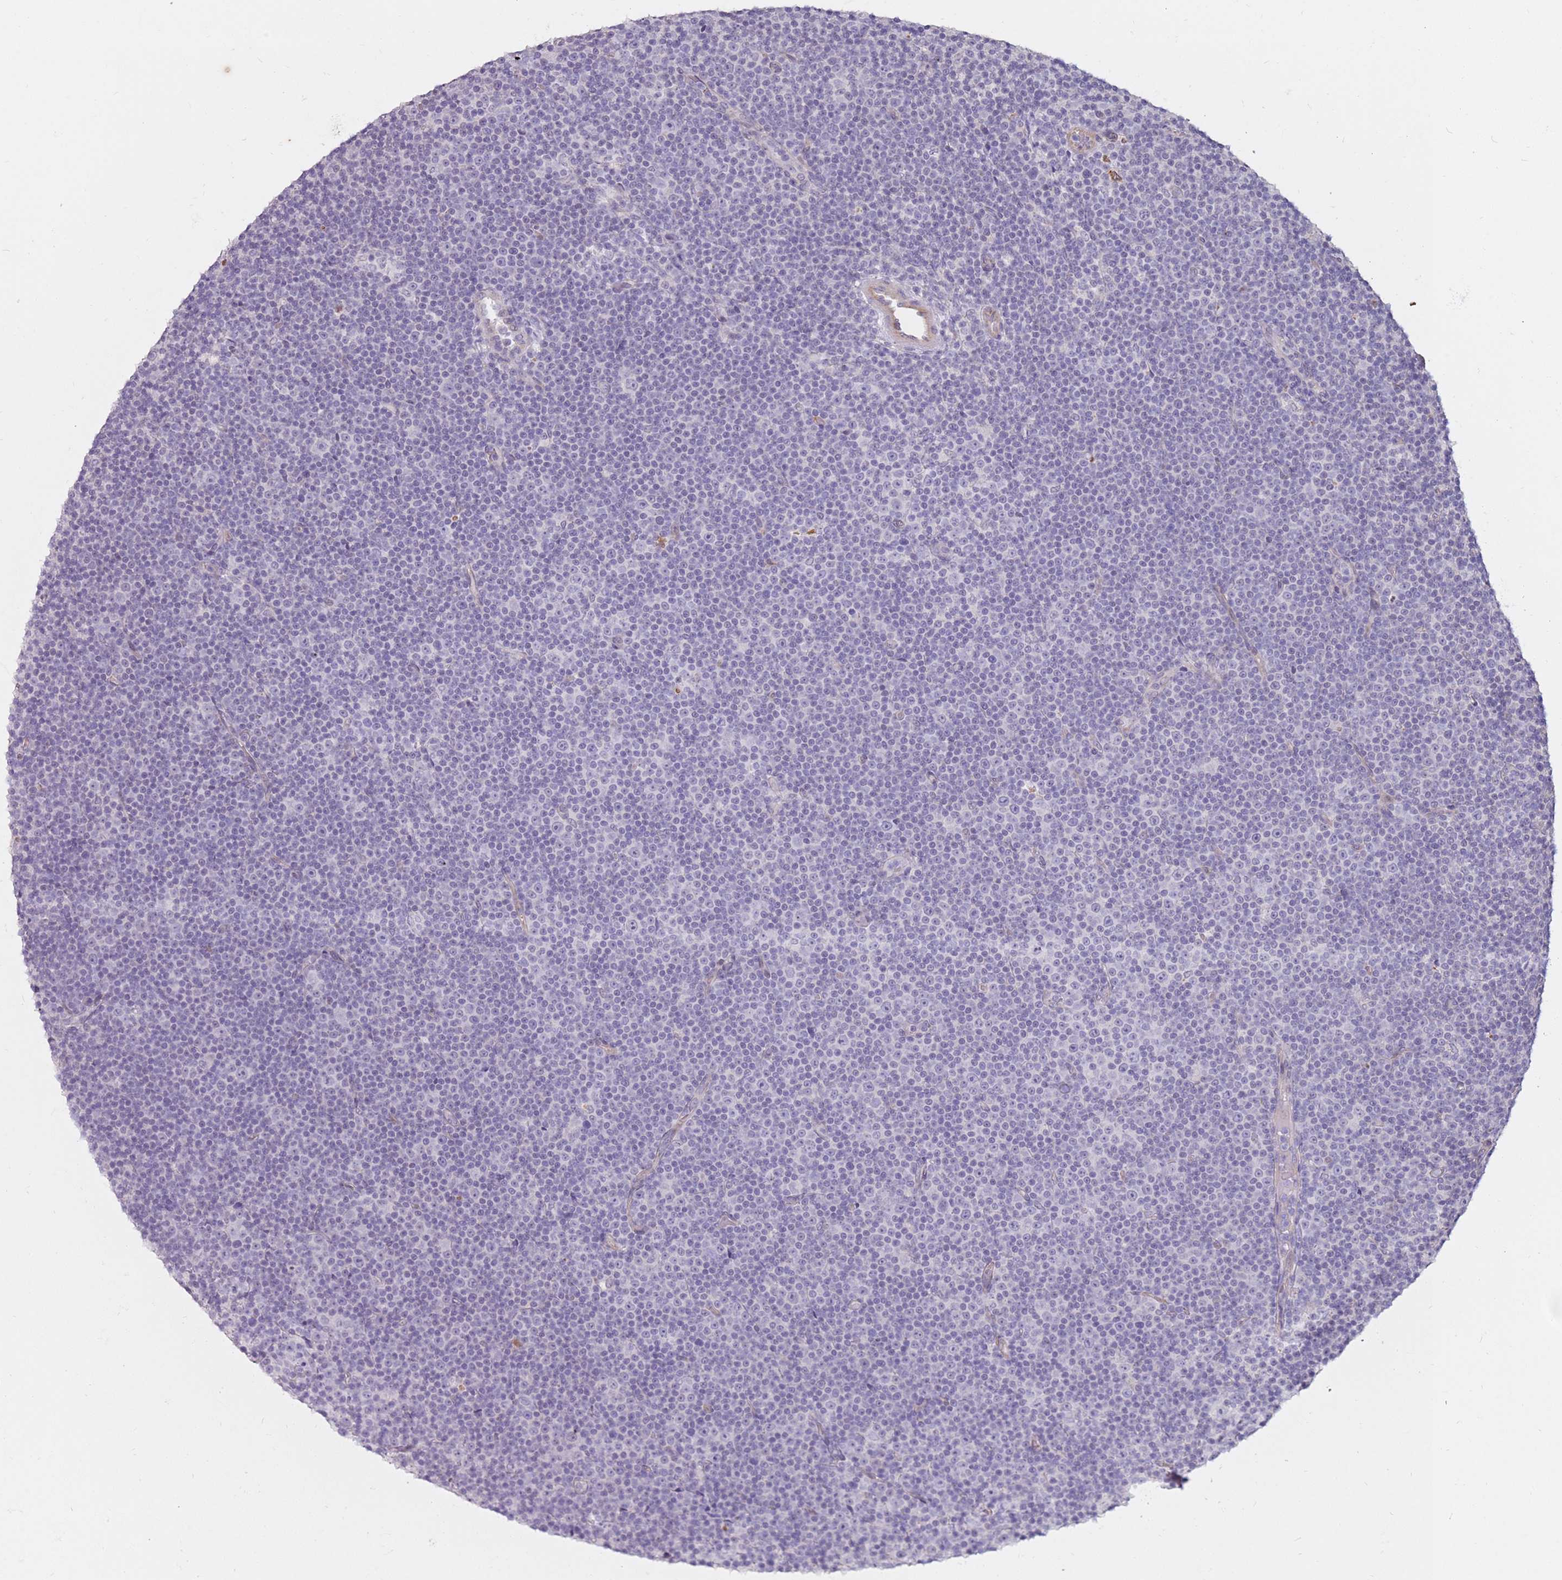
{"staining": {"intensity": "negative", "quantity": "none", "location": "none"}, "tissue": "lymphoma", "cell_type": "Tumor cells", "image_type": "cancer", "snomed": [{"axis": "morphology", "description": "Malignant lymphoma, non-Hodgkin's type, Low grade"}, {"axis": "topography", "description": "Lymph node"}], "caption": "Protein analysis of low-grade malignant lymphoma, non-Hodgkin's type shows no significant expression in tumor cells.", "gene": "DXO", "patient": {"sex": "female", "age": 67}}